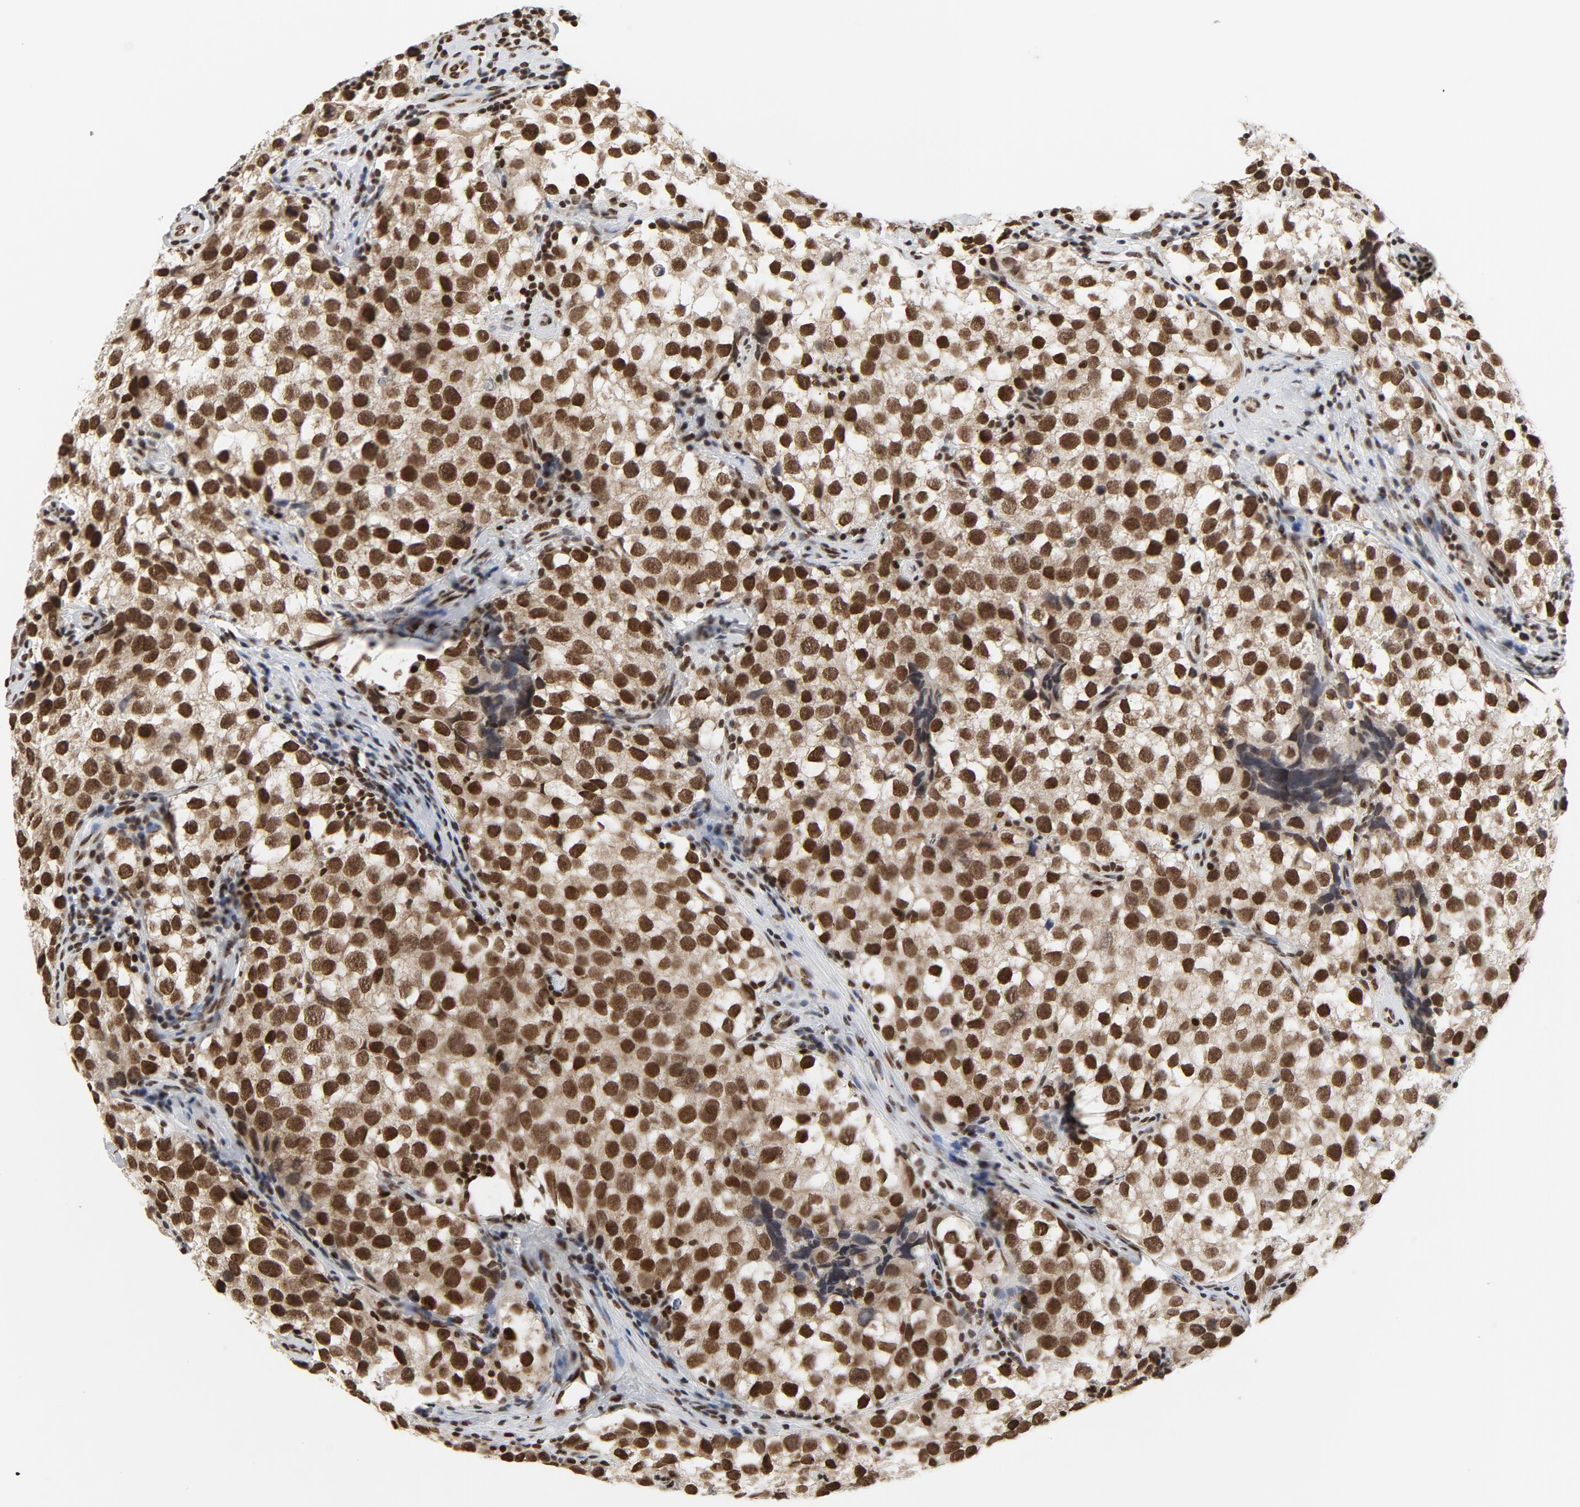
{"staining": {"intensity": "strong", "quantity": ">75%", "location": "nuclear"}, "tissue": "testis cancer", "cell_type": "Tumor cells", "image_type": "cancer", "snomed": [{"axis": "morphology", "description": "Seminoma, NOS"}, {"axis": "topography", "description": "Testis"}], "caption": "Tumor cells show high levels of strong nuclear expression in approximately >75% of cells in human testis cancer.", "gene": "ERCC1", "patient": {"sex": "male", "age": 39}}